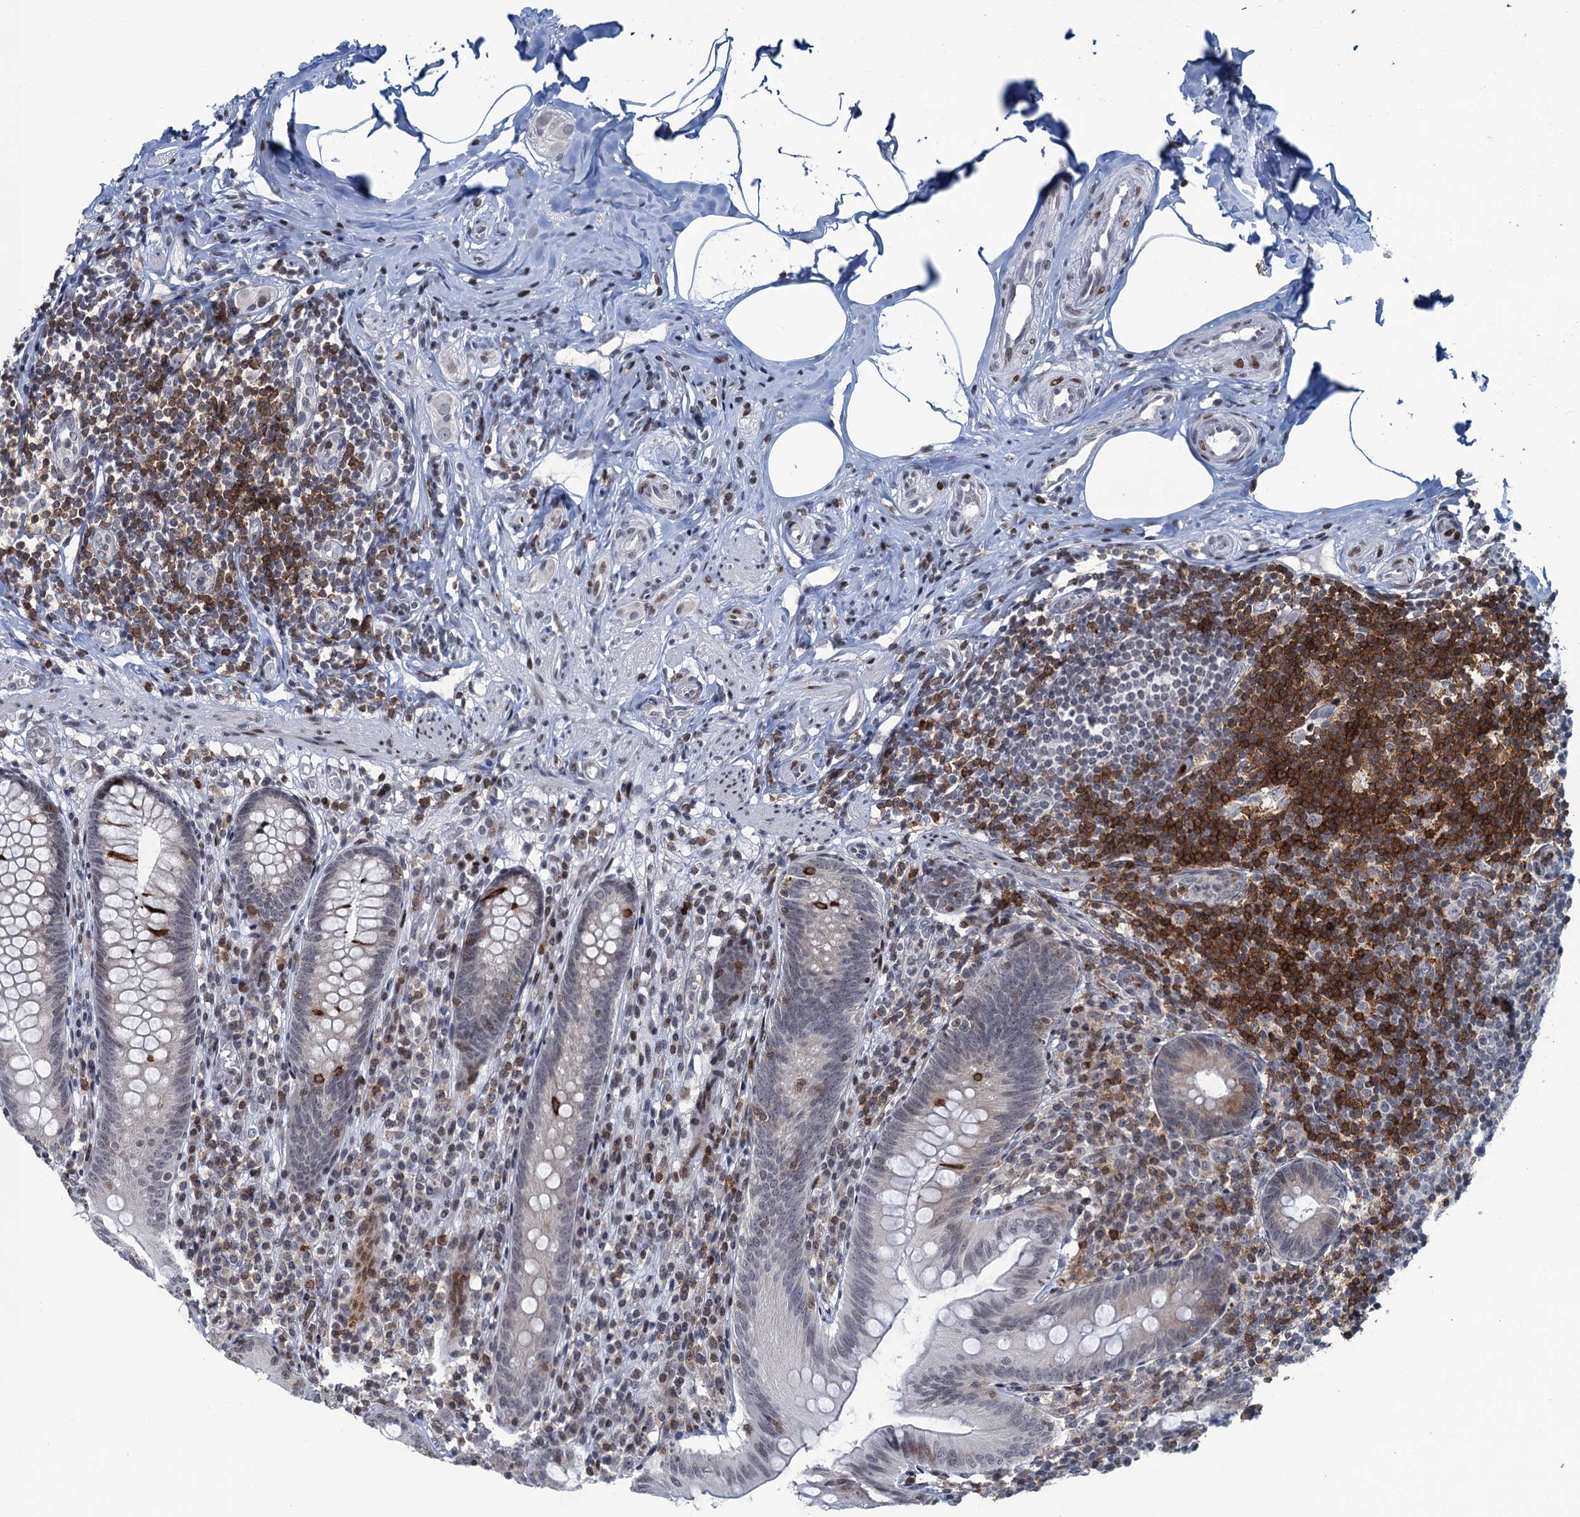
{"staining": {"intensity": "moderate", "quantity": "<25%", "location": "cytoplasmic/membranous,nuclear"}, "tissue": "appendix", "cell_type": "Glandular cells", "image_type": "normal", "snomed": [{"axis": "morphology", "description": "Normal tissue, NOS"}, {"axis": "topography", "description": "Appendix"}], "caption": "Appendix stained for a protein displays moderate cytoplasmic/membranous,nuclear positivity in glandular cells. The protein of interest is shown in brown color, while the nuclei are stained blue.", "gene": "FYB1", "patient": {"sex": "male", "age": 55}}